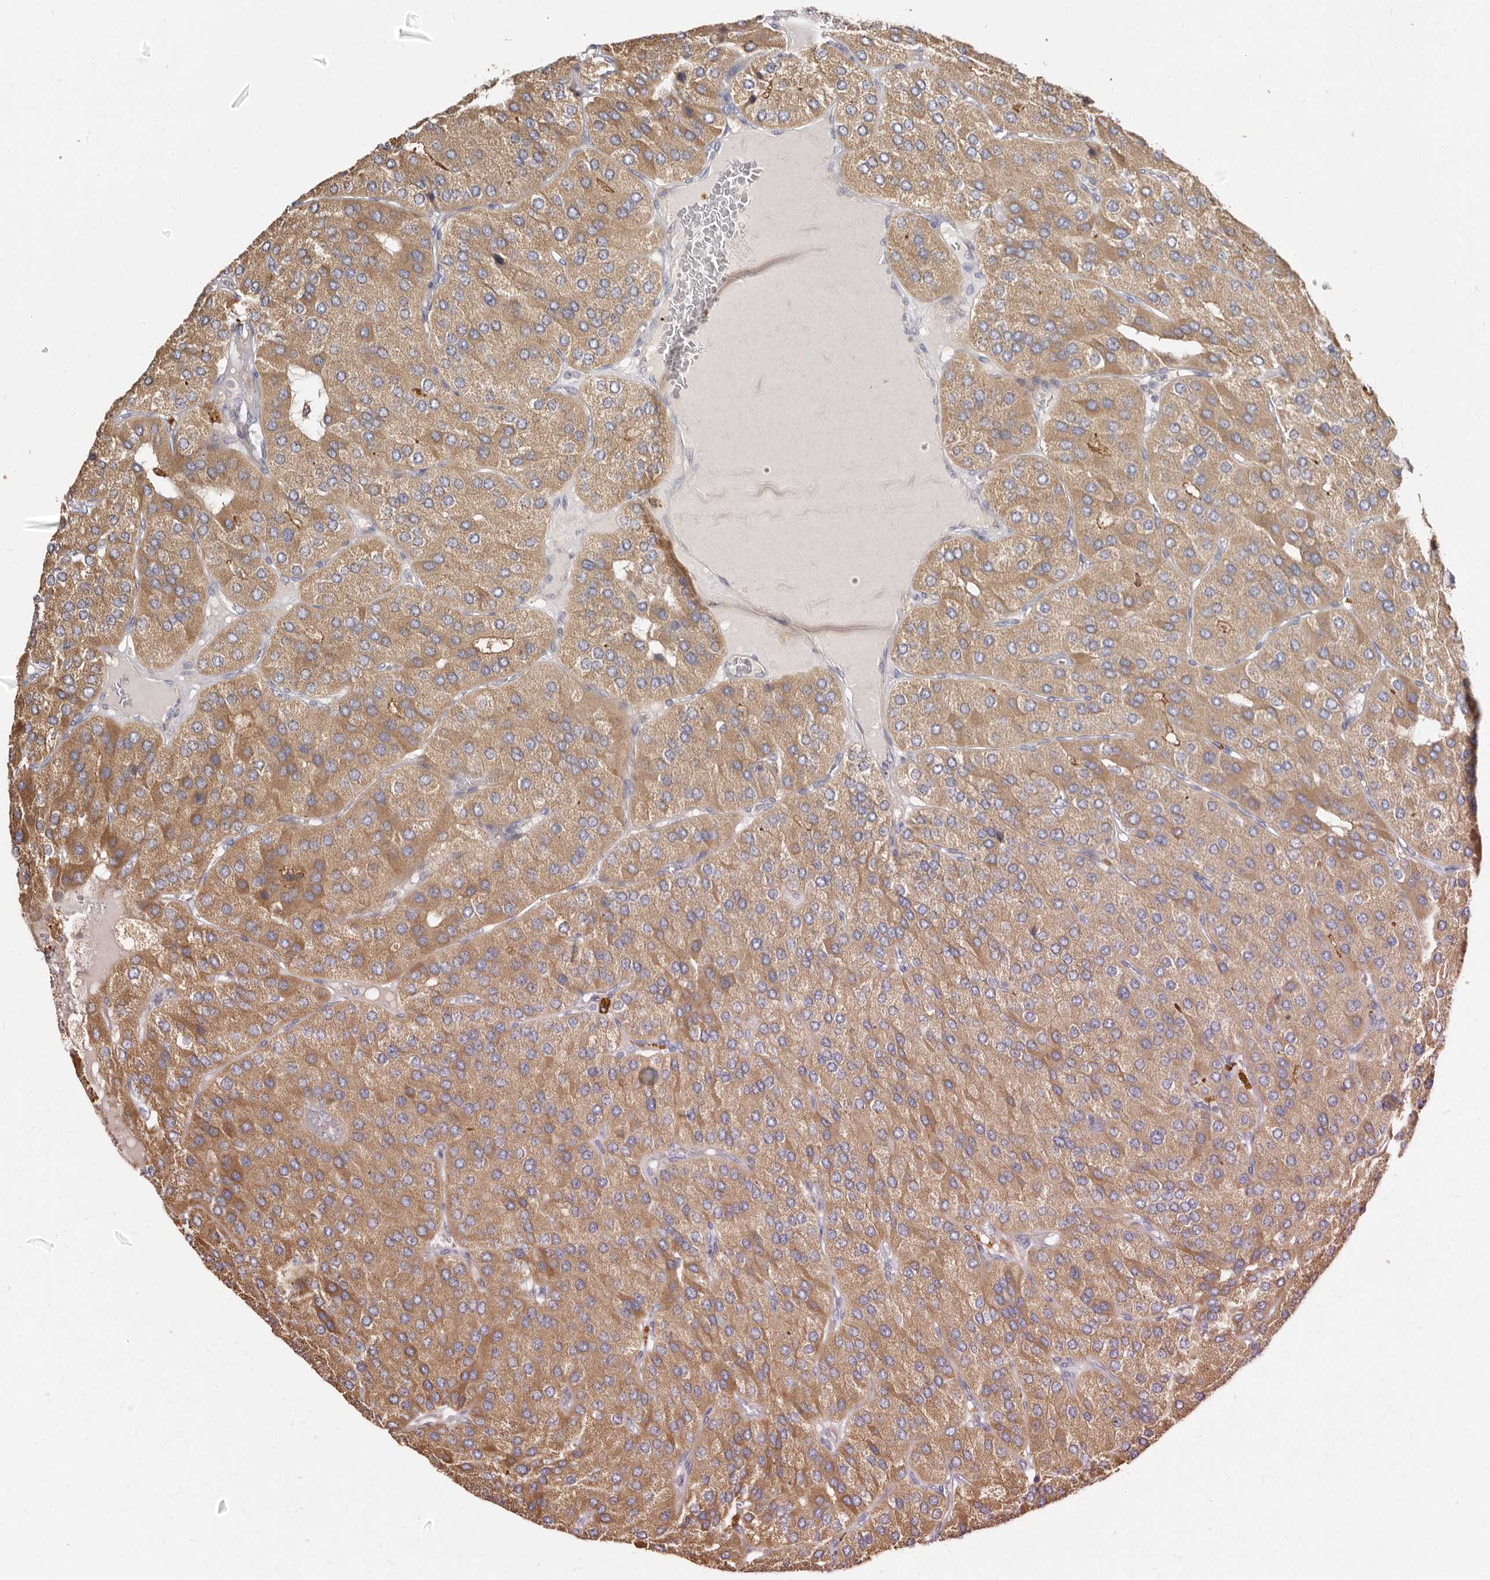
{"staining": {"intensity": "moderate", "quantity": ">75%", "location": "cytoplasmic/membranous"}, "tissue": "parathyroid gland", "cell_type": "Glandular cells", "image_type": "normal", "snomed": [{"axis": "morphology", "description": "Normal tissue, NOS"}, {"axis": "morphology", "description": "Adenoma, NOS"}, {"axis": "topography", "description": "Parathyroid gland"}], "caption": "IHC staining of benign parathyroid gland, which displays medium levels of moderate cytoplasmic/membranous expression in approximately >75% of glandular cells indicating moderate cytoplasmic/membranous protein expression. The staining was performed using DAB (brown) for protein detection and nuclei were counterstained in hematoxylin (blue).", "gene": "BAIAP2L1", "patient": {"sex": "female", "age": 86}}